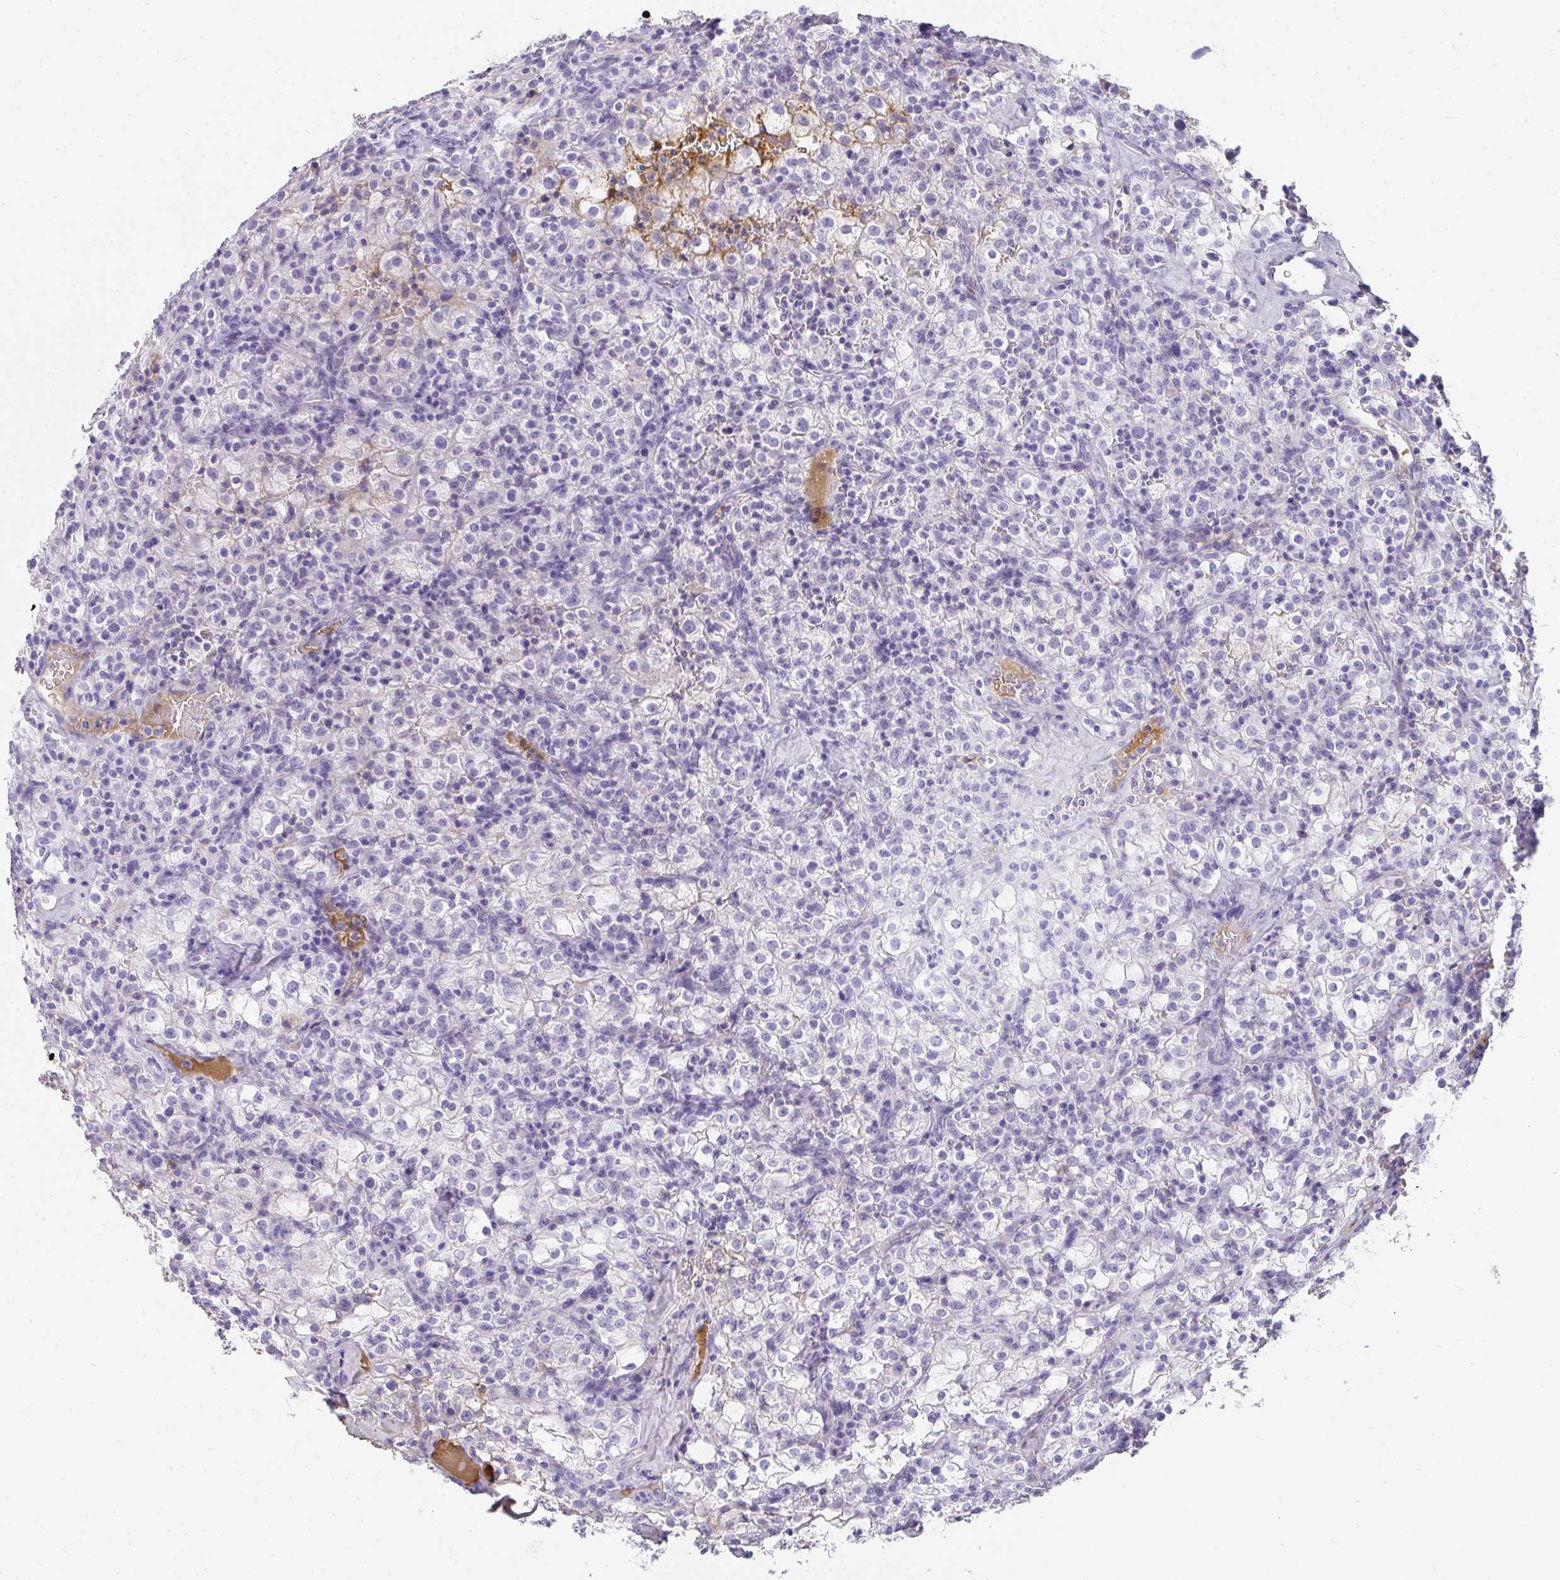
{"staining": {"intensity": "negative", "quantity": "none", "location": "none"}, "tissue": "renal cancer", "cell_type": "Tumor cells", "image_type": "cancer", "snomed": [{"axis": "morphology", "description": "Adenocarcinoma, NOS"}, {"axis": "topography", "description": "Kidney"}], "caption": "DAB immunohistochemical staining of human renal adenocarcinoma displays no significant positivity in tumor cells.", "gene": "ZSWIM3", "patient": {"sex": "female", "age": 74}}